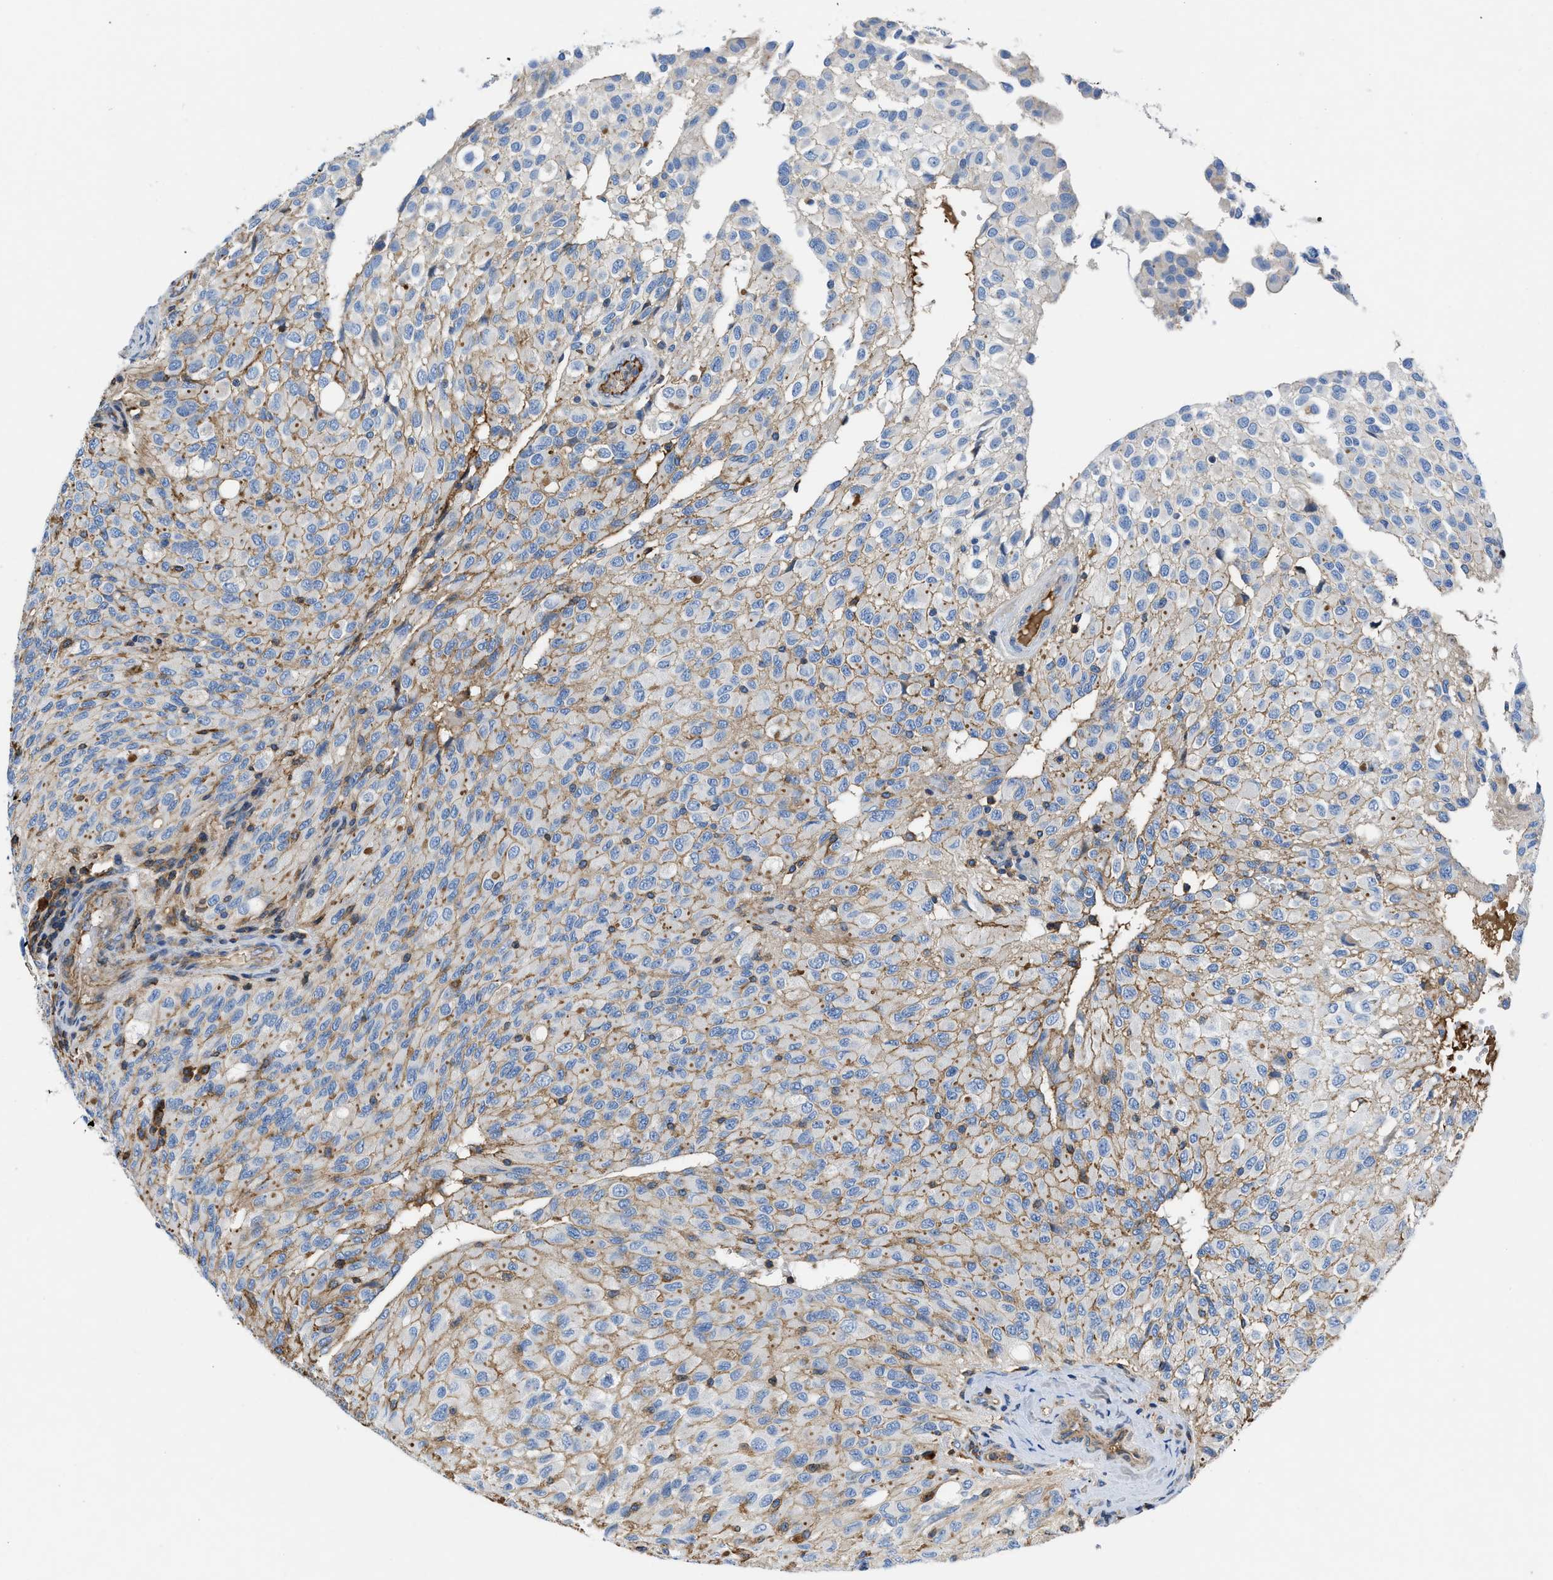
{"staining": {"intensity": "negative", "quantity": "none", "location": "none"}, "tissue": "glioma", "cell_type": "Tumor cells", "image_type": "cancer", "snomed": [{"axis": "morphology", "description": "Glioma, malignant, High grade"}, {"axis": "topography", "description": "Brain"}], "caption": "Malignant glioma (high-grade) stained for a protein using immunohistochemistry (IHC) reveals no staining tumor cells.", "gene": "ATP6V0D1", "patient": {"sex": "male", "age": 32}}